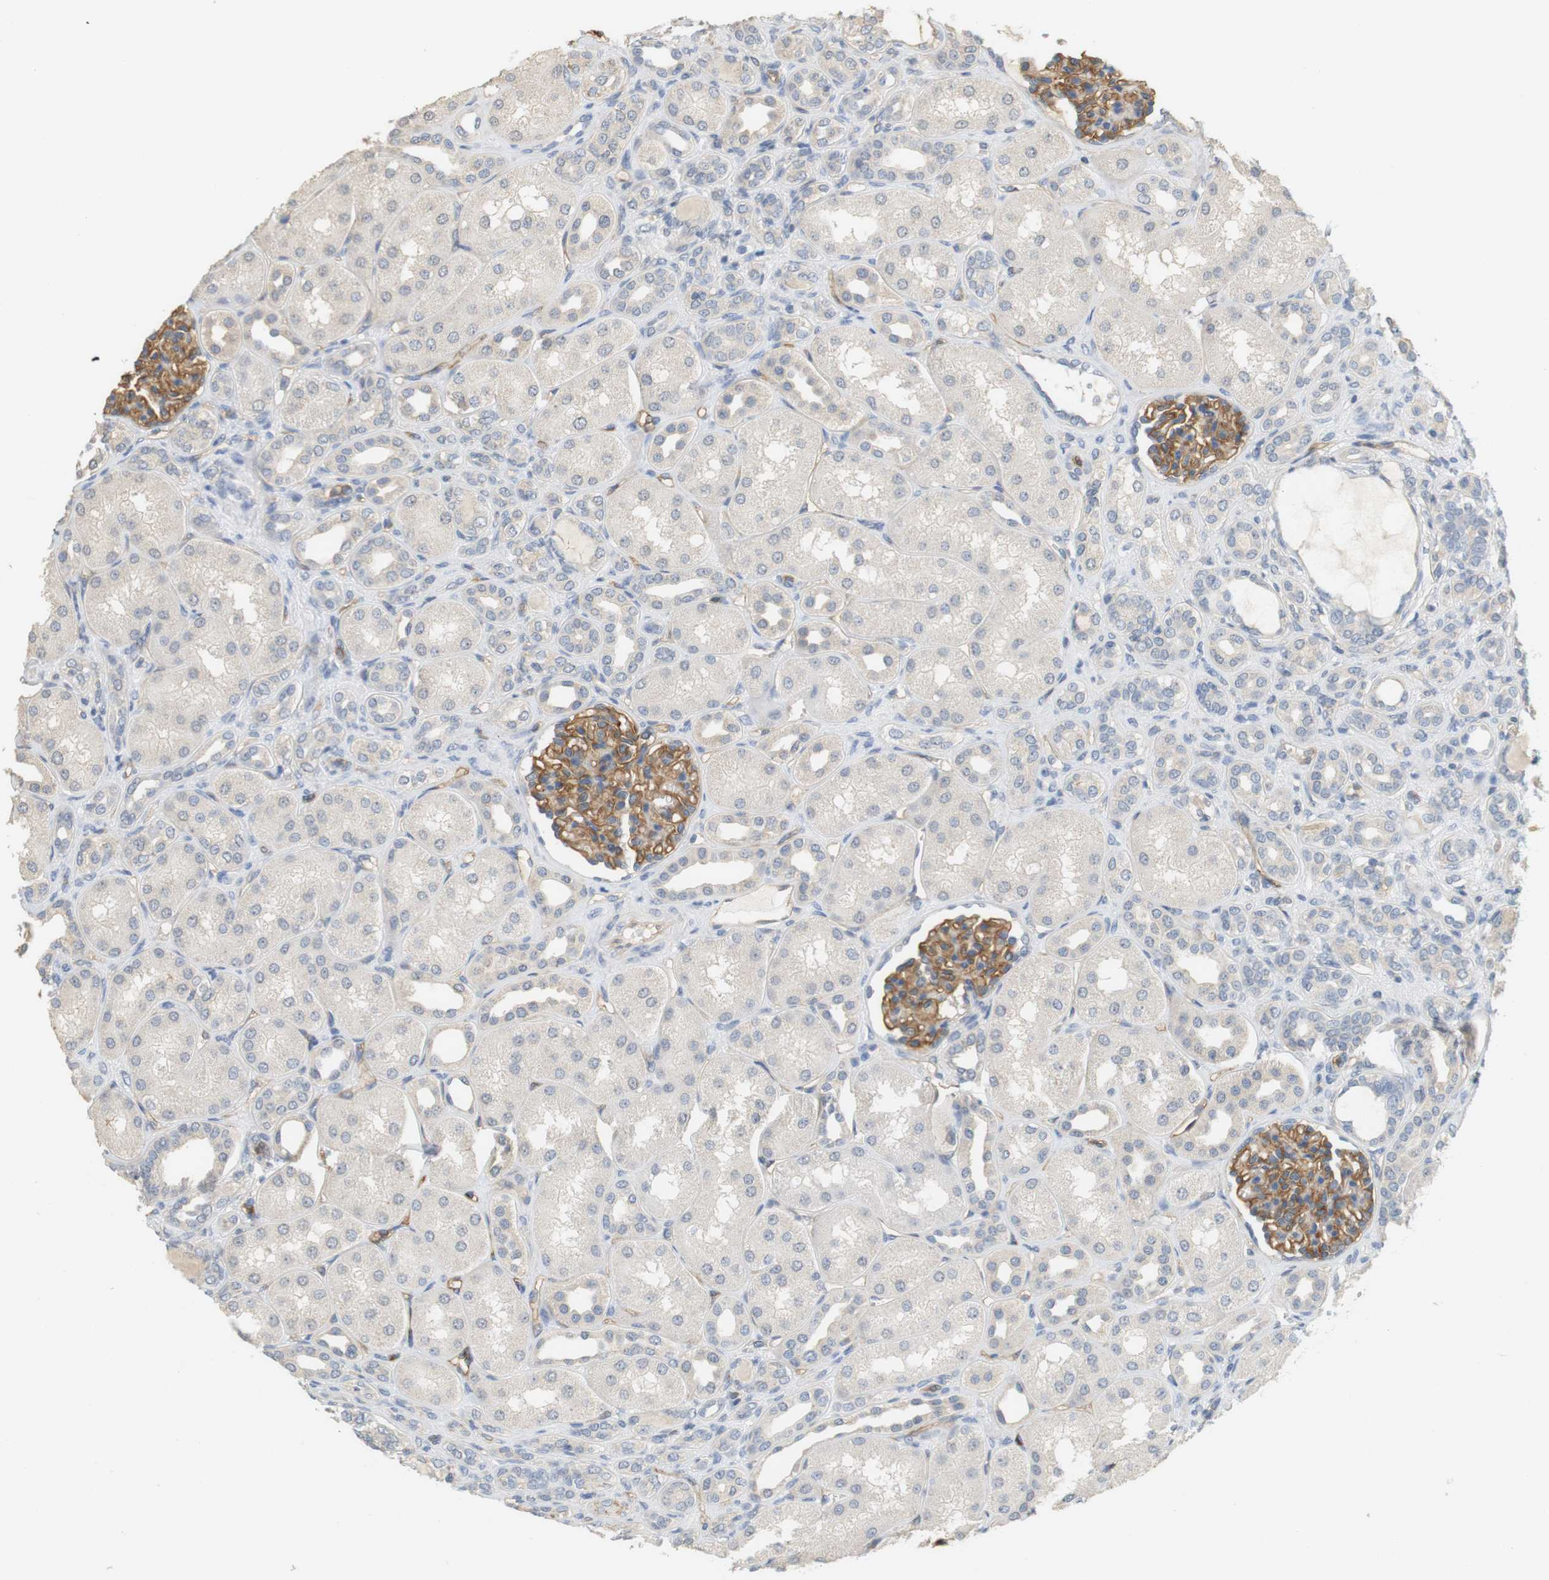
{"staining": {"intensity": "moderate", "quantity": ">75%", "location": "cytoplasmic/membranous"}, "tissue": "kidney", "cell_type": "Cells in glomeruli", "image_type": "normal", "snomed": [{"axis": "morphology", "description": "Normal tissue, NOS"}, {"axis": "topography", "description": "Kidney"}], "caption": "Cells in glomeruli demonstrate moderate cytoplasmic/membranous staining in approximately >75% of cells in normal kidney.", "gene": "OSR1", "patient": {"sex": "male", "age": 7}}